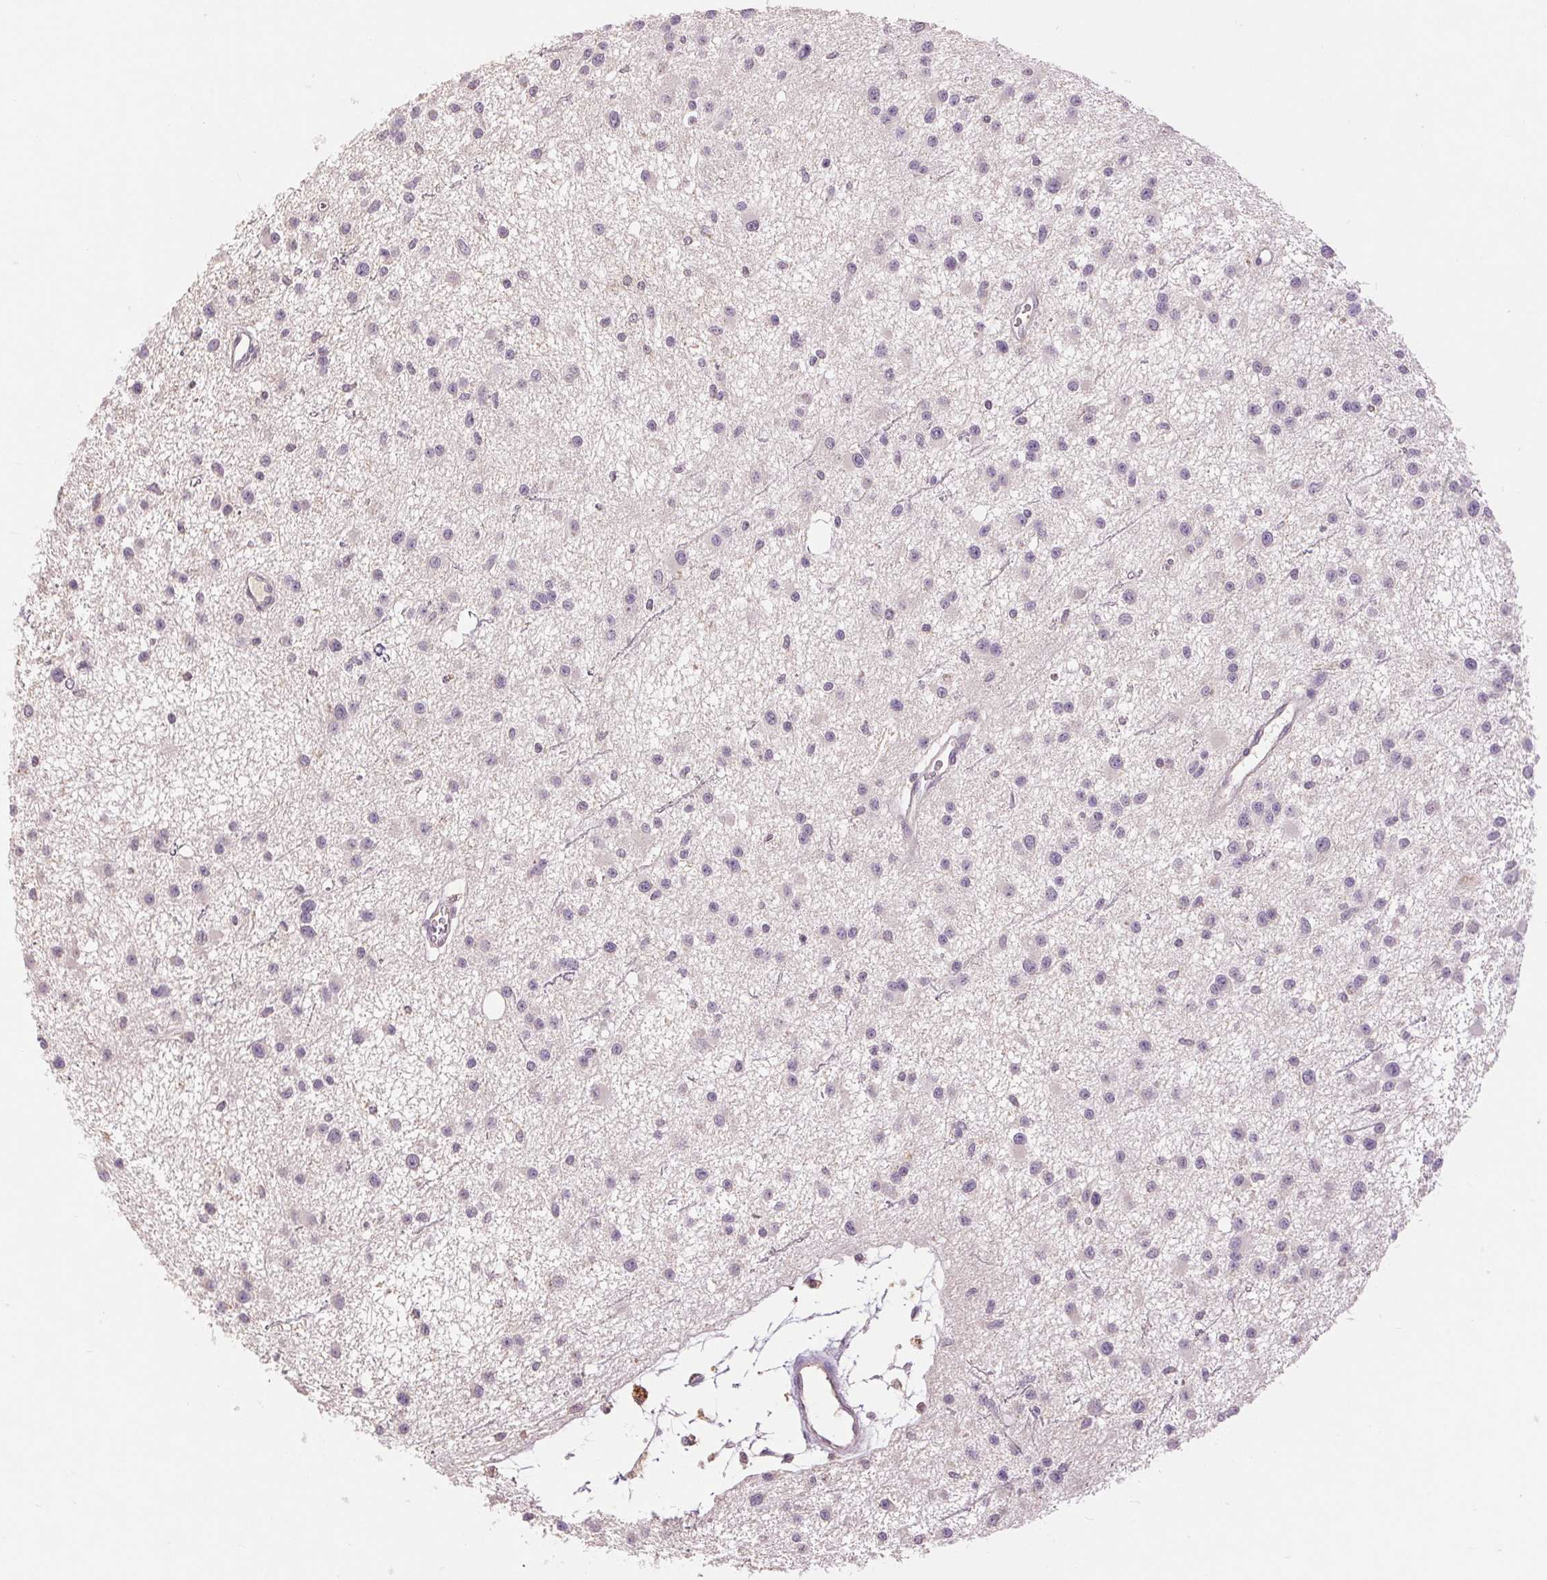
{"staining": {"intensity": "negative", "quantity": "none", "location": "none"}, "tissue": "glioma", "cell_type": "Tumor cells", "image_type": "cancer", "snomed": [{"axis": "morphology", "description": "Glioma, malignant, Low grade"}, {"axis": "topography", "description": "Brain"}], "caption": "DAB (3,3'-diaminobenzidine) immunohistochemical staining of human glioma displays no significant positivity in tumor cells. The staining was performed using DAB to visualize the protein expression in brown, while the nuclei were stained in blue with hematoxylin (Magnification: 20x).", "gene": "FXYD4", "patient": {"sex": "male", "age": 43}}